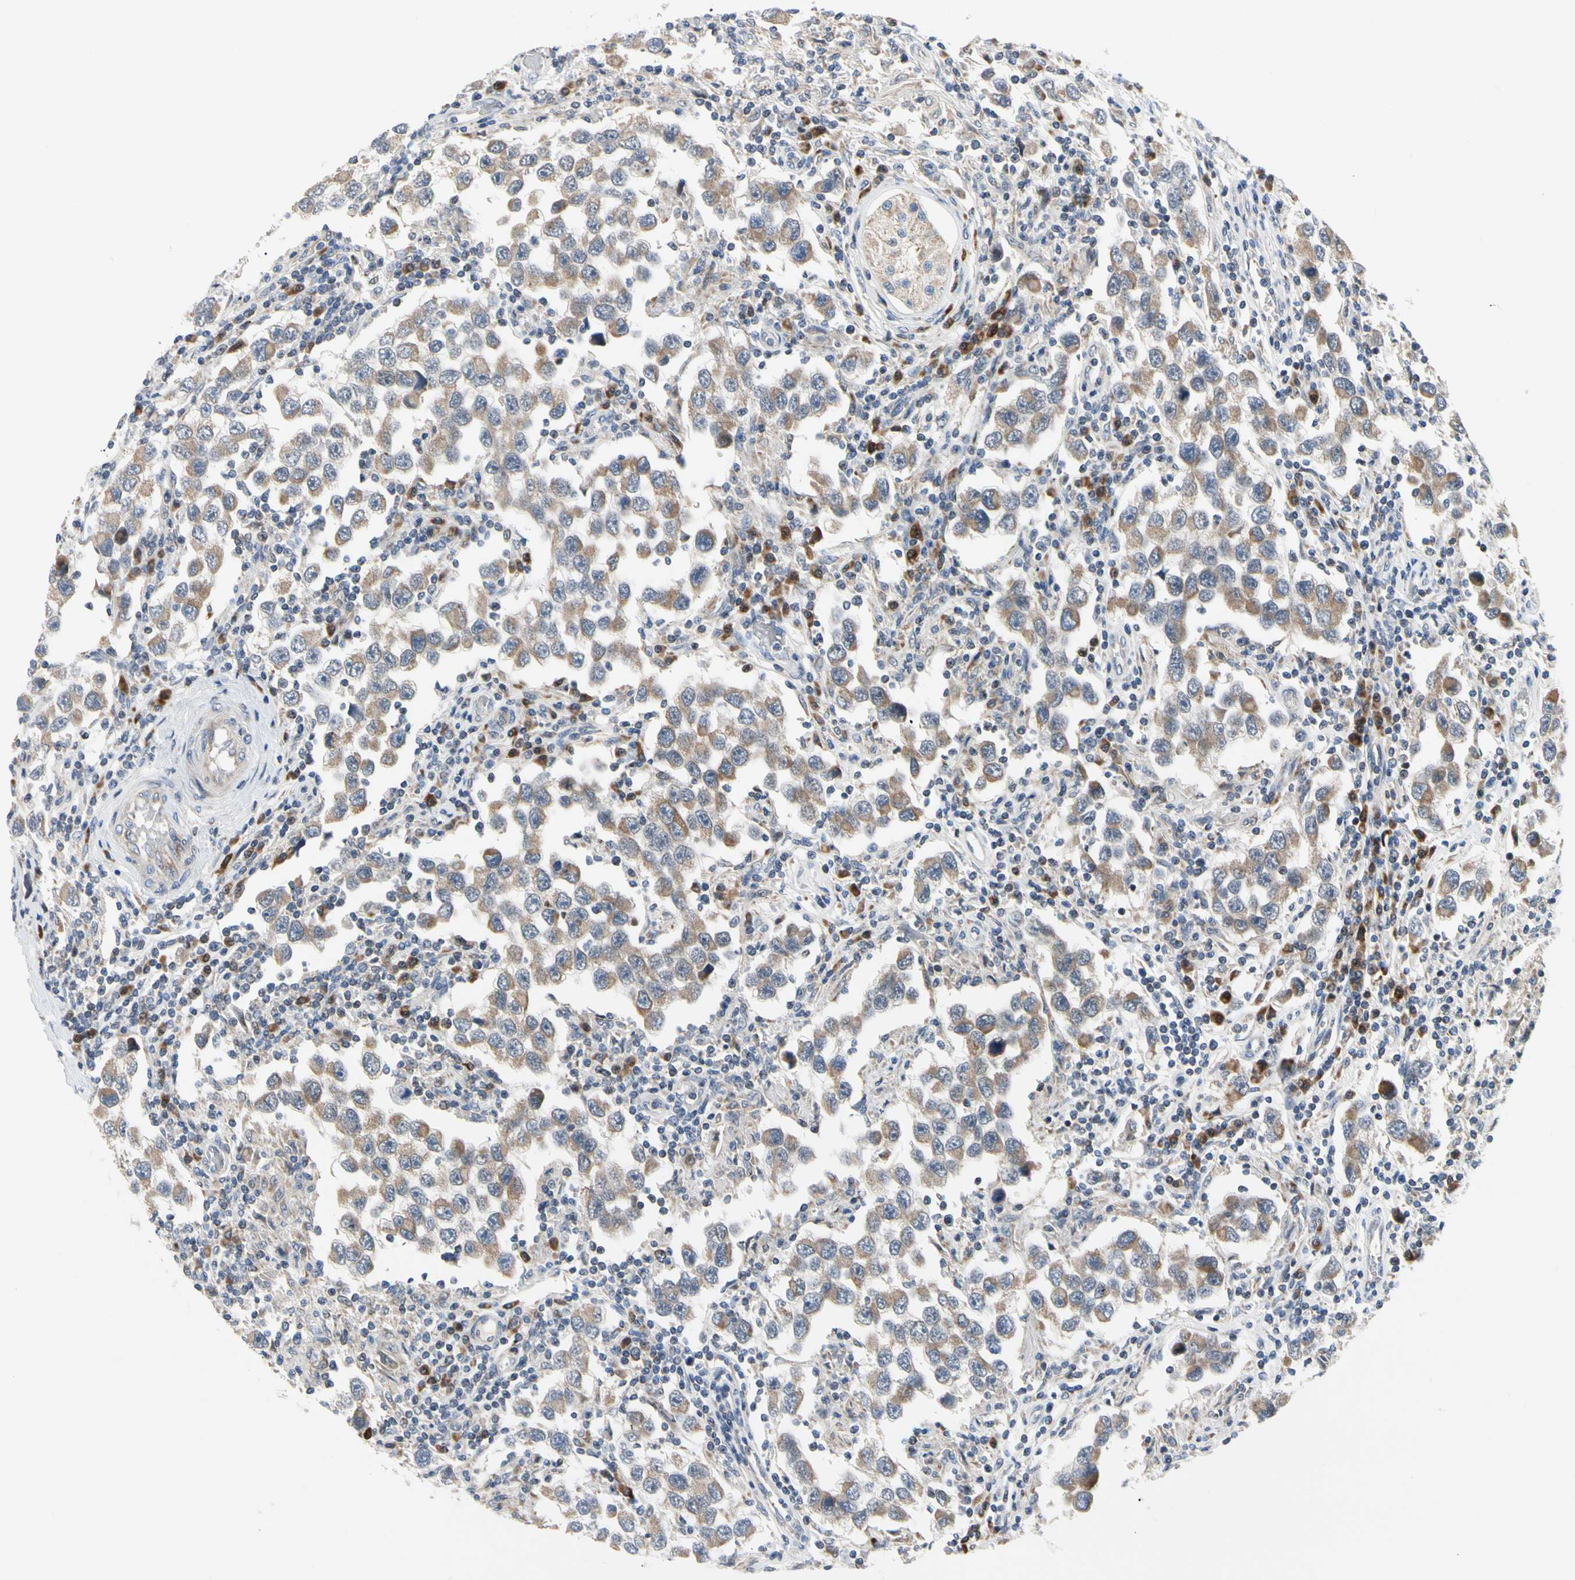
{"staining": {"intensity": "moderate", "quantity": ">75%", "location": "cytoplasmic/membranous"}, "tissue": "testis cancer", "cell_type": "Tumor cells", "image_type": "cancer", "snomed": [{"axis": "morphology", "description": "Carcinoma, Embryonal, NOS"}, {"axis": "topography", "description": "Testis"}], "caption": "A micrograph of testis embryonal carcinoma stained for a protein reveals moderate cytoplasmic/membranous brown staining in tumor cells. Ihc stains the protein of interest in brown and the nuclei are stained blue.", "gene": "MARK1", "patient": {"sex": "male", "age": 21}}